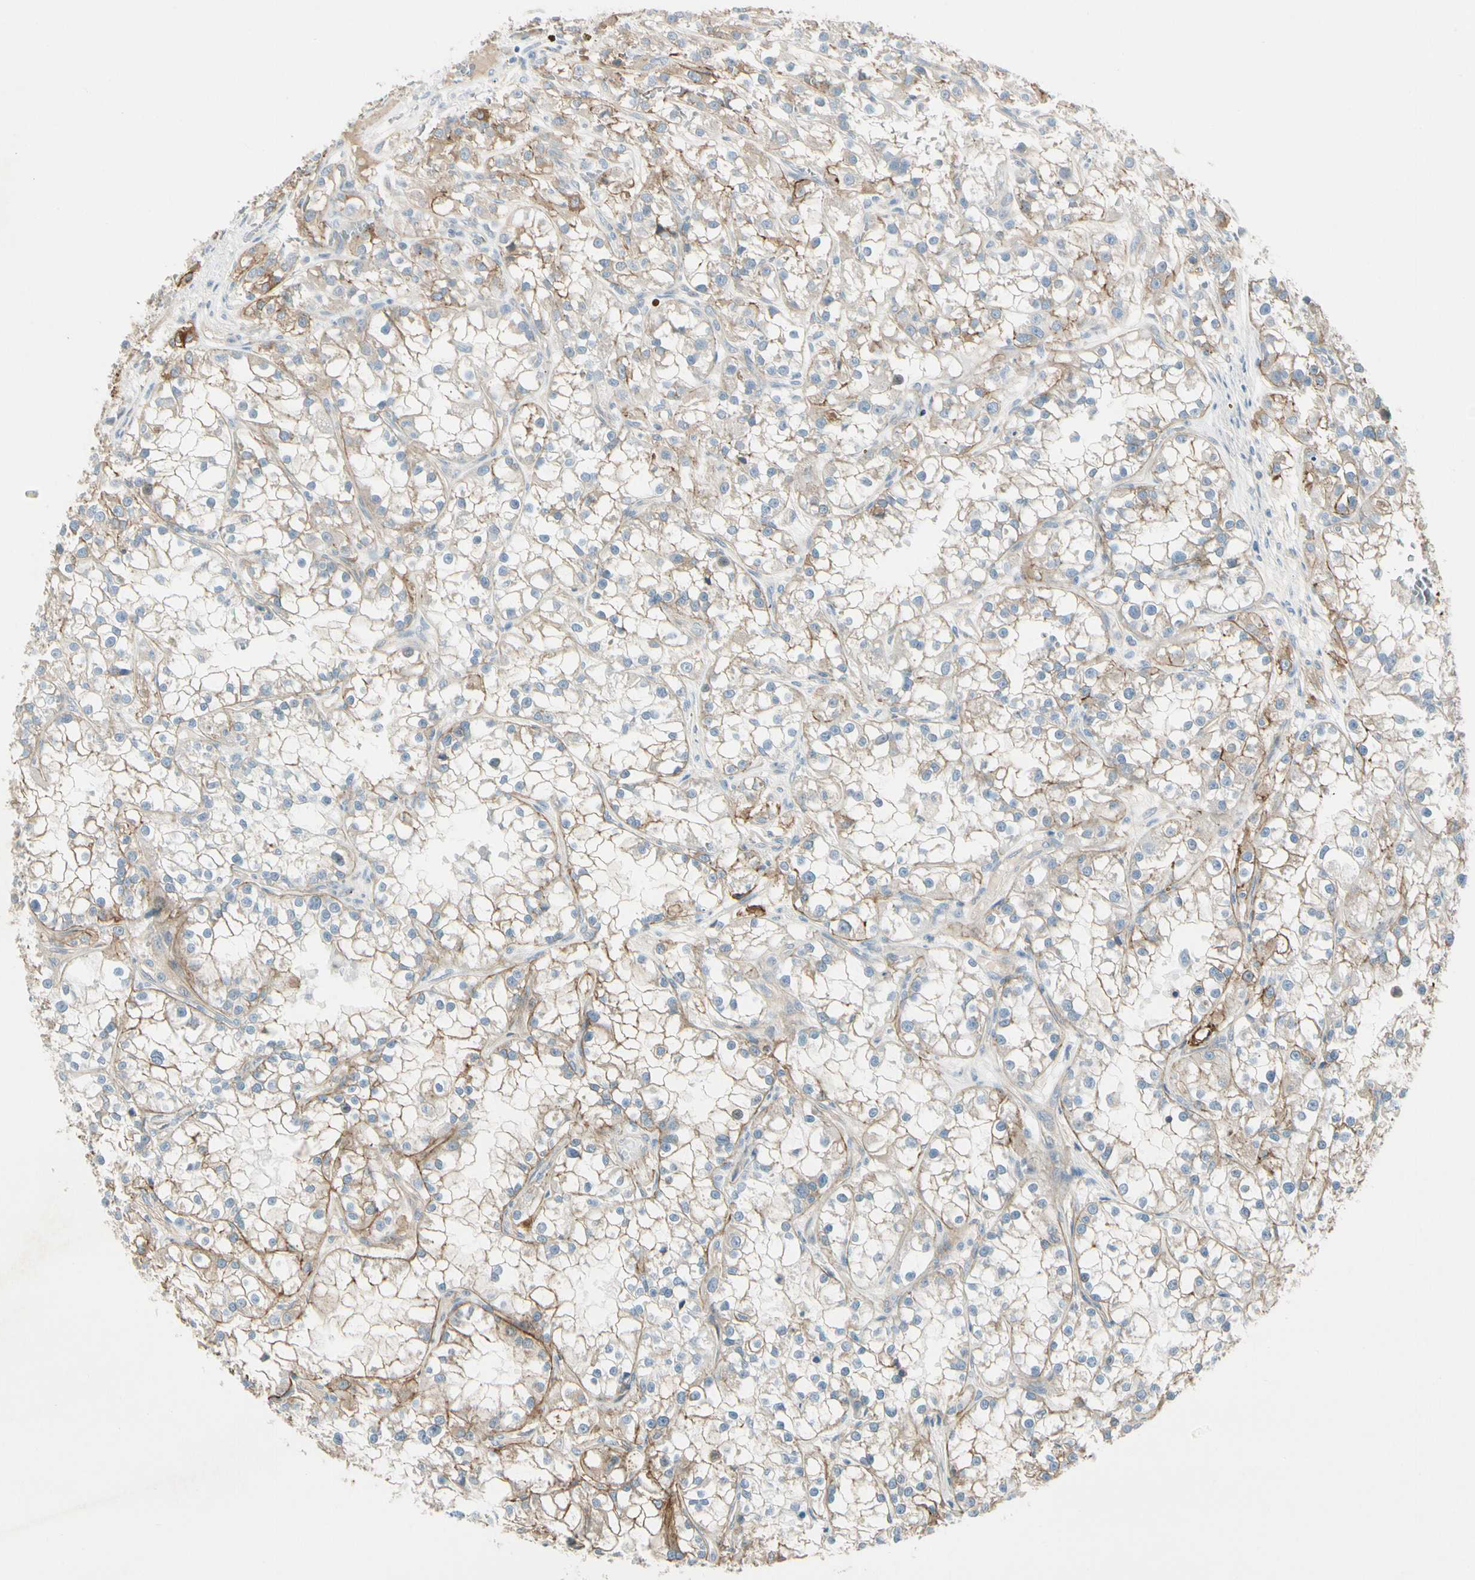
{"staining": {"intensity": "moderate", "quantity": "25%-75%", "location": "cytoplasmic/membranous"}, "tissue": "renal cancer", "cell_type": "Tumor cells", "image_type": "cancer", "snomed": [{"axis": "morphology", "description": "Adenocarcinoma, NOS"}, {"axis": "topography", "description": "Kidney"}], "caption": "An IHC image of neoplastic tissue is shown. Protein staining in brown highlights moderate cytoplasmic/membranous positivity in renal cancer (adenocarcinoma) within tumor cells.", "gene": "ITGA3", "patient": {"sex": "female", "age": 52}}